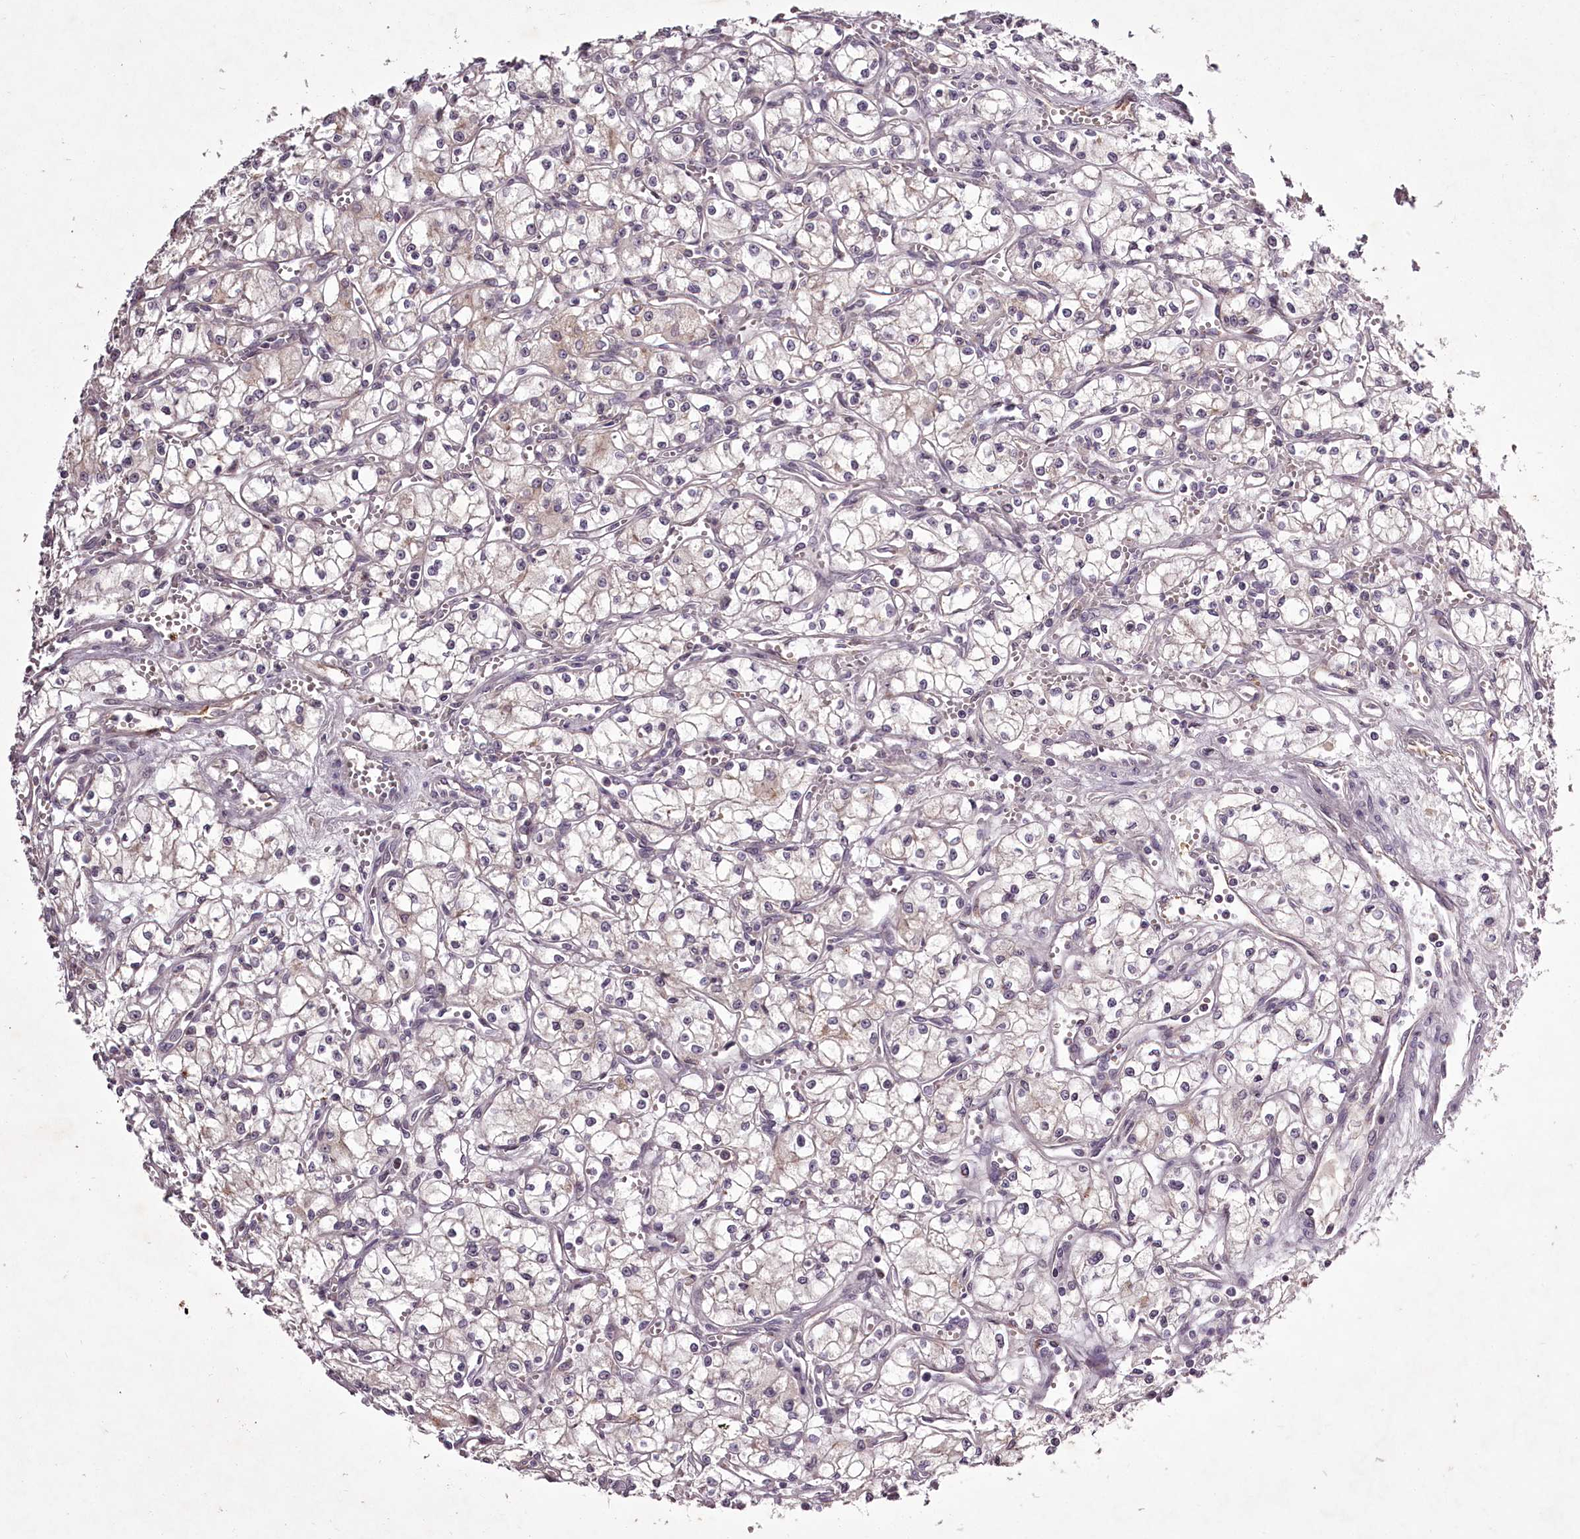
{"staining": {"intensity": "weak", "quantity": "<25%", "location": "cytoplasmic/membranous"}, "tissue": "renal cancer", "cell_type": "Tumor cells", "image_type": "cancer", "snomed": [{"axis": "morphology", "description": "Adenocarcinoma, NOS"}, {"axis": "topography", "description": "Kidney"}], "caption": "This is a image of immunohistochemistry (IHC) staining of renal adenocarcinoma, which shows no staining in tumor cells.", "gene": "RBMXL2", "patient": {"sex": "male", "age": 59}}